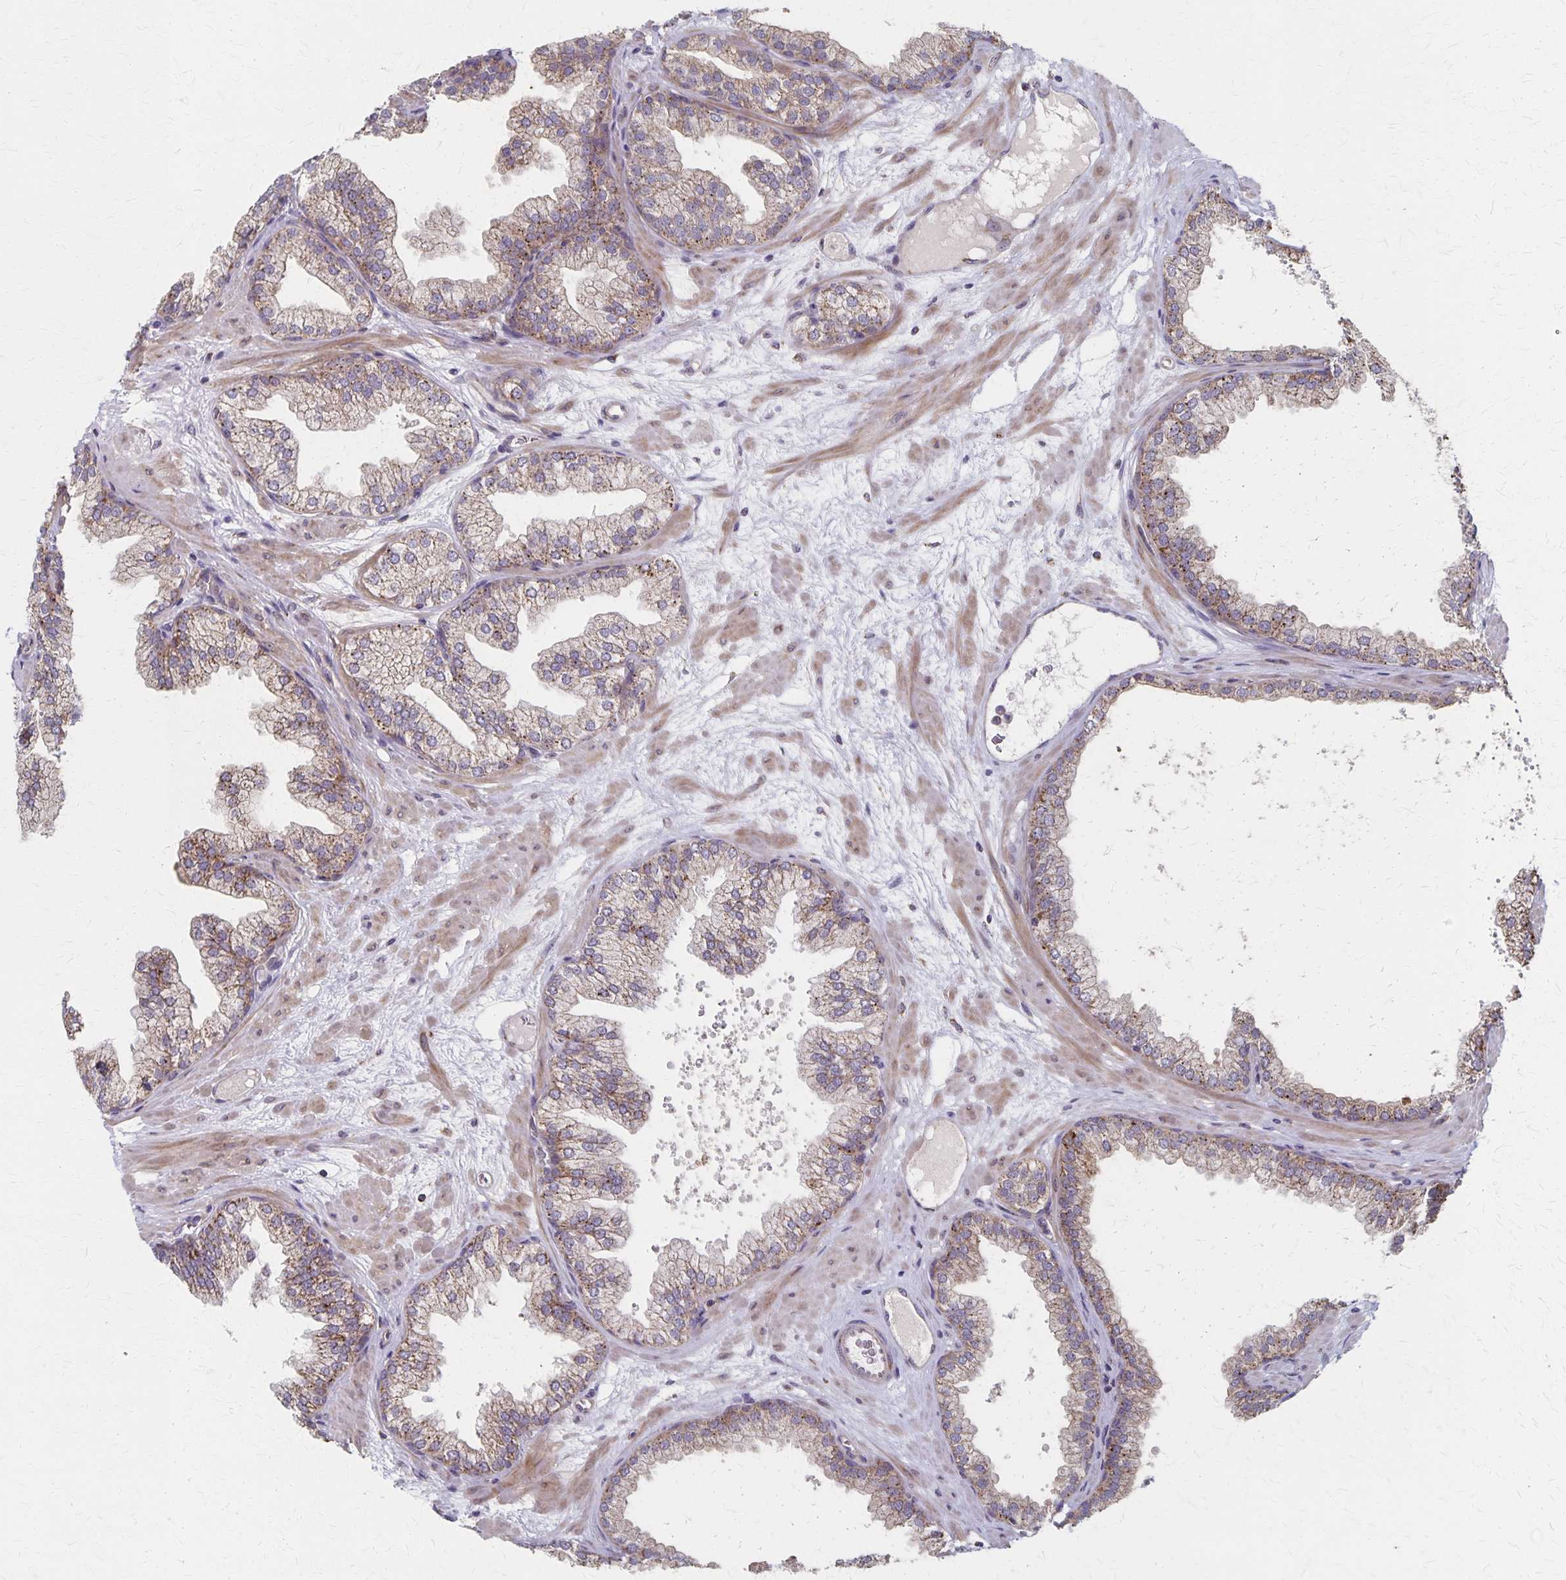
{"staining": {"intensity": "moderate", "quantity": "25%-75%", "location": "cytoplasmic/membranous"}, "tissue": "prostate", "cell_type": "Glandular cells", "image_type": "normal", "snomed": [{"axis": "morphology", "description": "Normal tissue, NOS"}, {"axis": "topography", "description": "Prostate"}], "caption": "Prostate stained with DAB (3,3'-diaminobenzidine) IHC shows medium levels of moderate cytoplasmic/membranous expression in about 25%-75% of glandular cells. (DAB (3,3'-diaminobenzidine) IHC, brown staining for protein, blue staining for nuclei).", "gene": "DYRK4", "patient": {"sex": "male", "age": 37}}